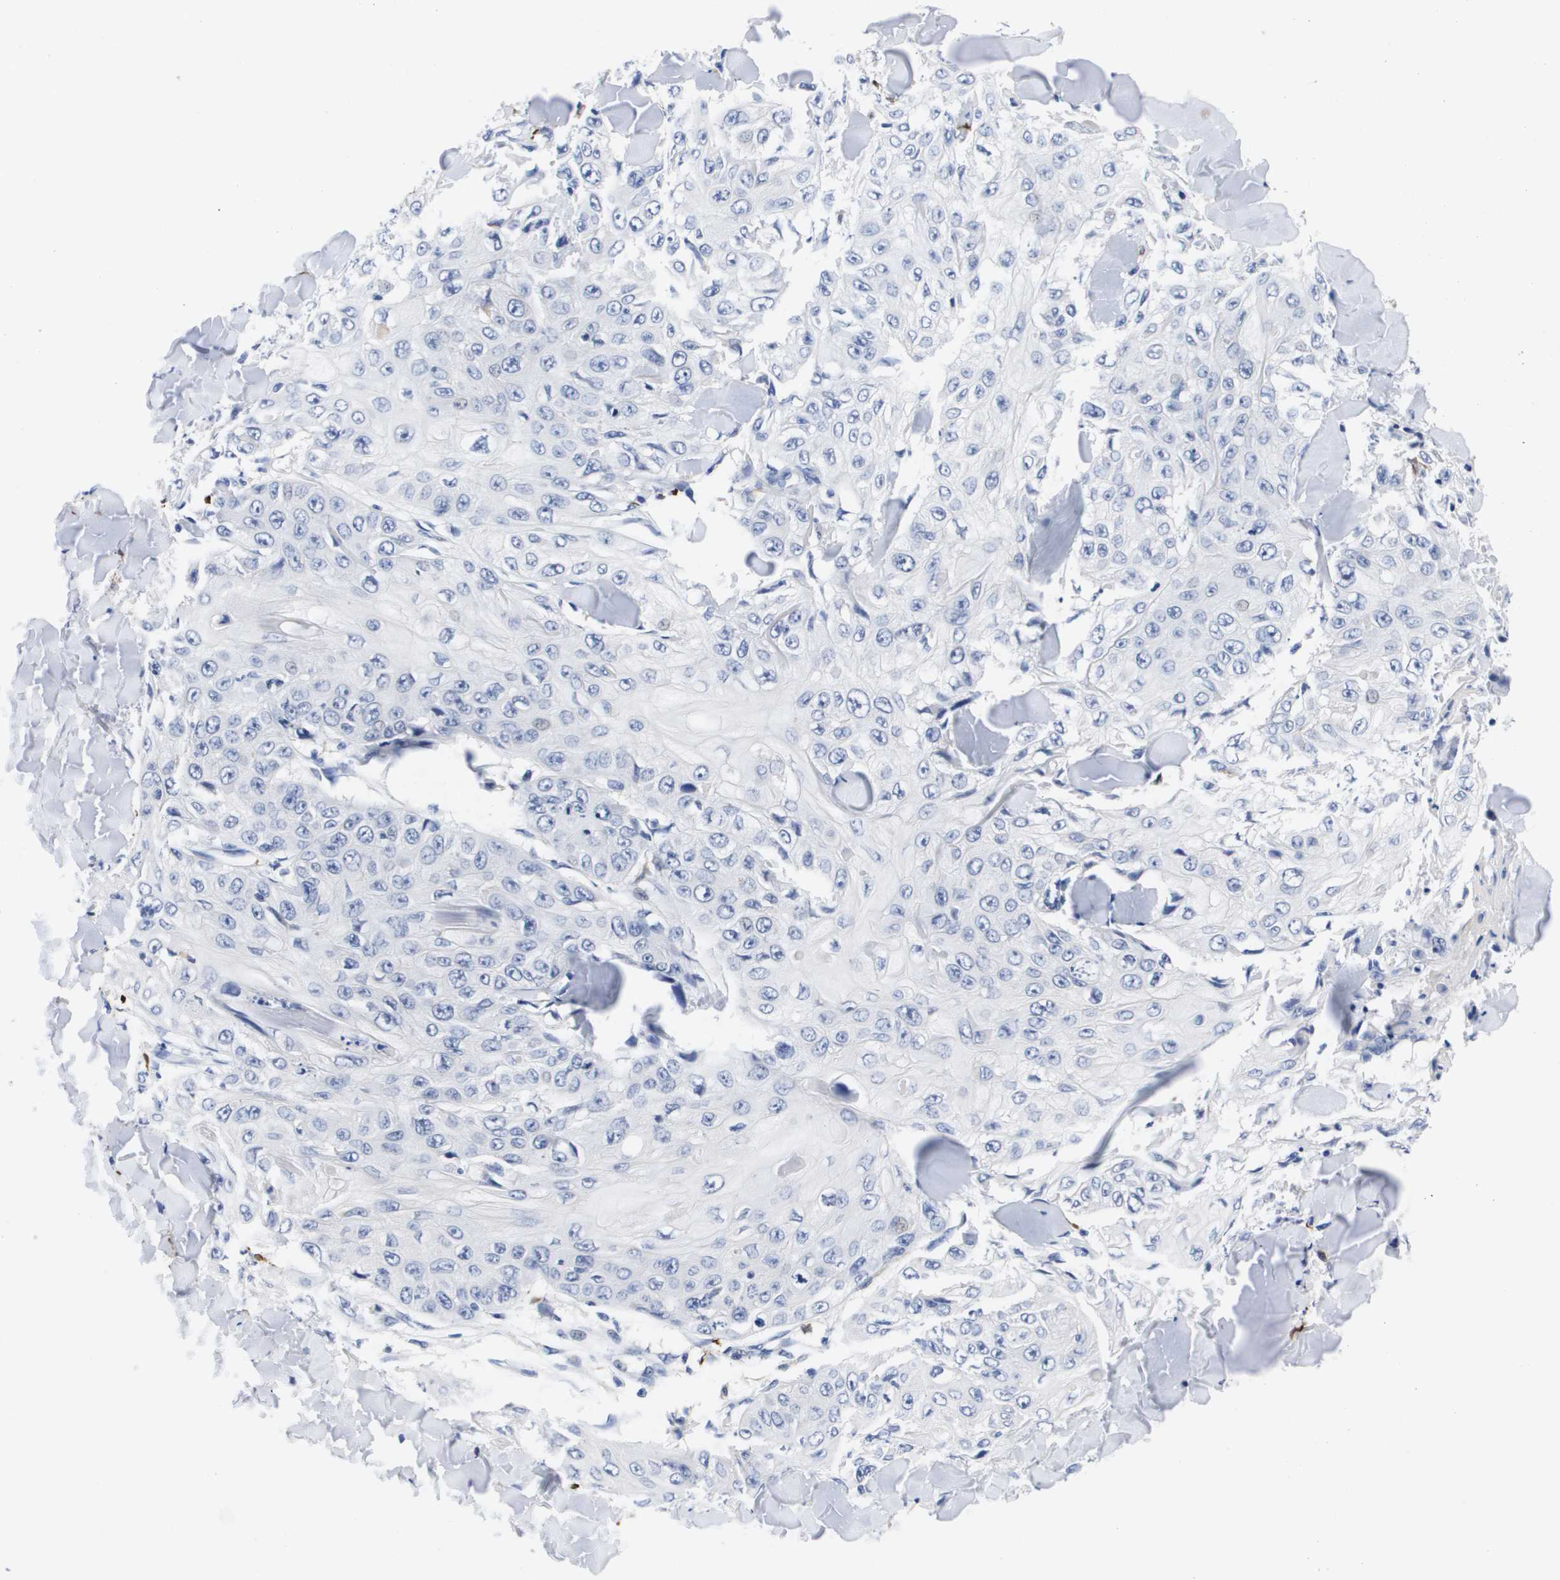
{"staining": {"intensity": "negative", "quantity": "none", "location": "none"}, "tissue": "skin cancer", "cell_type": "Tumor cells", "image_type": "cancer", "snomed": [{"axis": "morphology", "description": "Squamous cell carcinoma, NOS"}, {"axis": "topography", "description": "Skin"}], "caption": "There is no significant positivity in tumor cells of skin cancer (squamous cell carcinoma). The staining is performed using DAB (3,3'-diaminobenzidine) brown chromogen with nuclei counter-stained in using hematoxylin.", "gene": "HMOX1", "patient": {"sex": "male", "age": 86}}